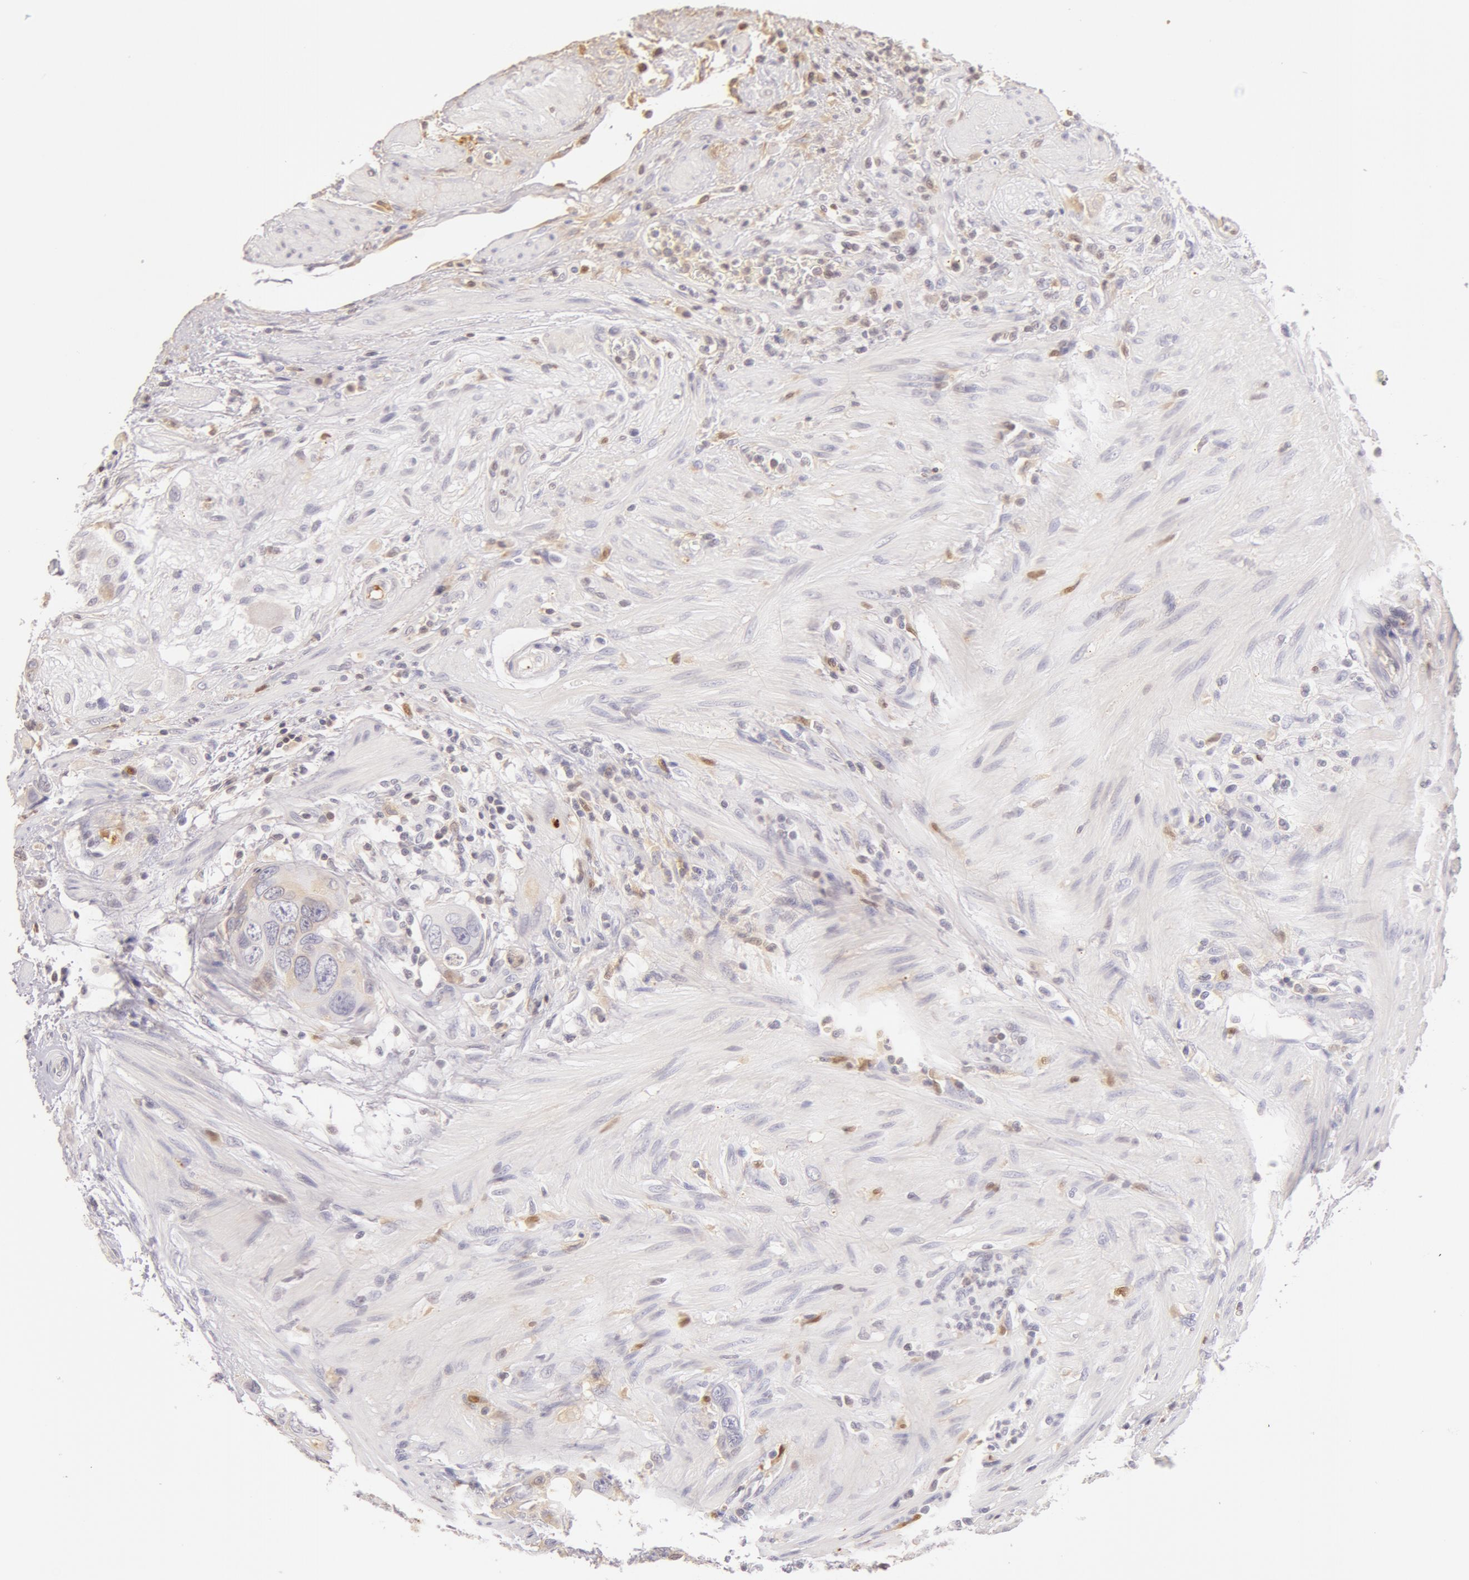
{"staining": {"intensity": "negative", "quantity": "none", "location": "none"}, "tissue": "colorectal cancer", "cell_type": "Tumor cells", "image_type": "cancer", "snomed": [{"axis": "morphology", "description": "Adenocarcinoma, NOS"}, {"axis": "topography", "description": "Rectum"}], "caption": "A micrograph of human colorectal cancer is negative for staining in tumor cells.", "gene": "AHSG", "patient": {"sex": "female", "age": 67}}